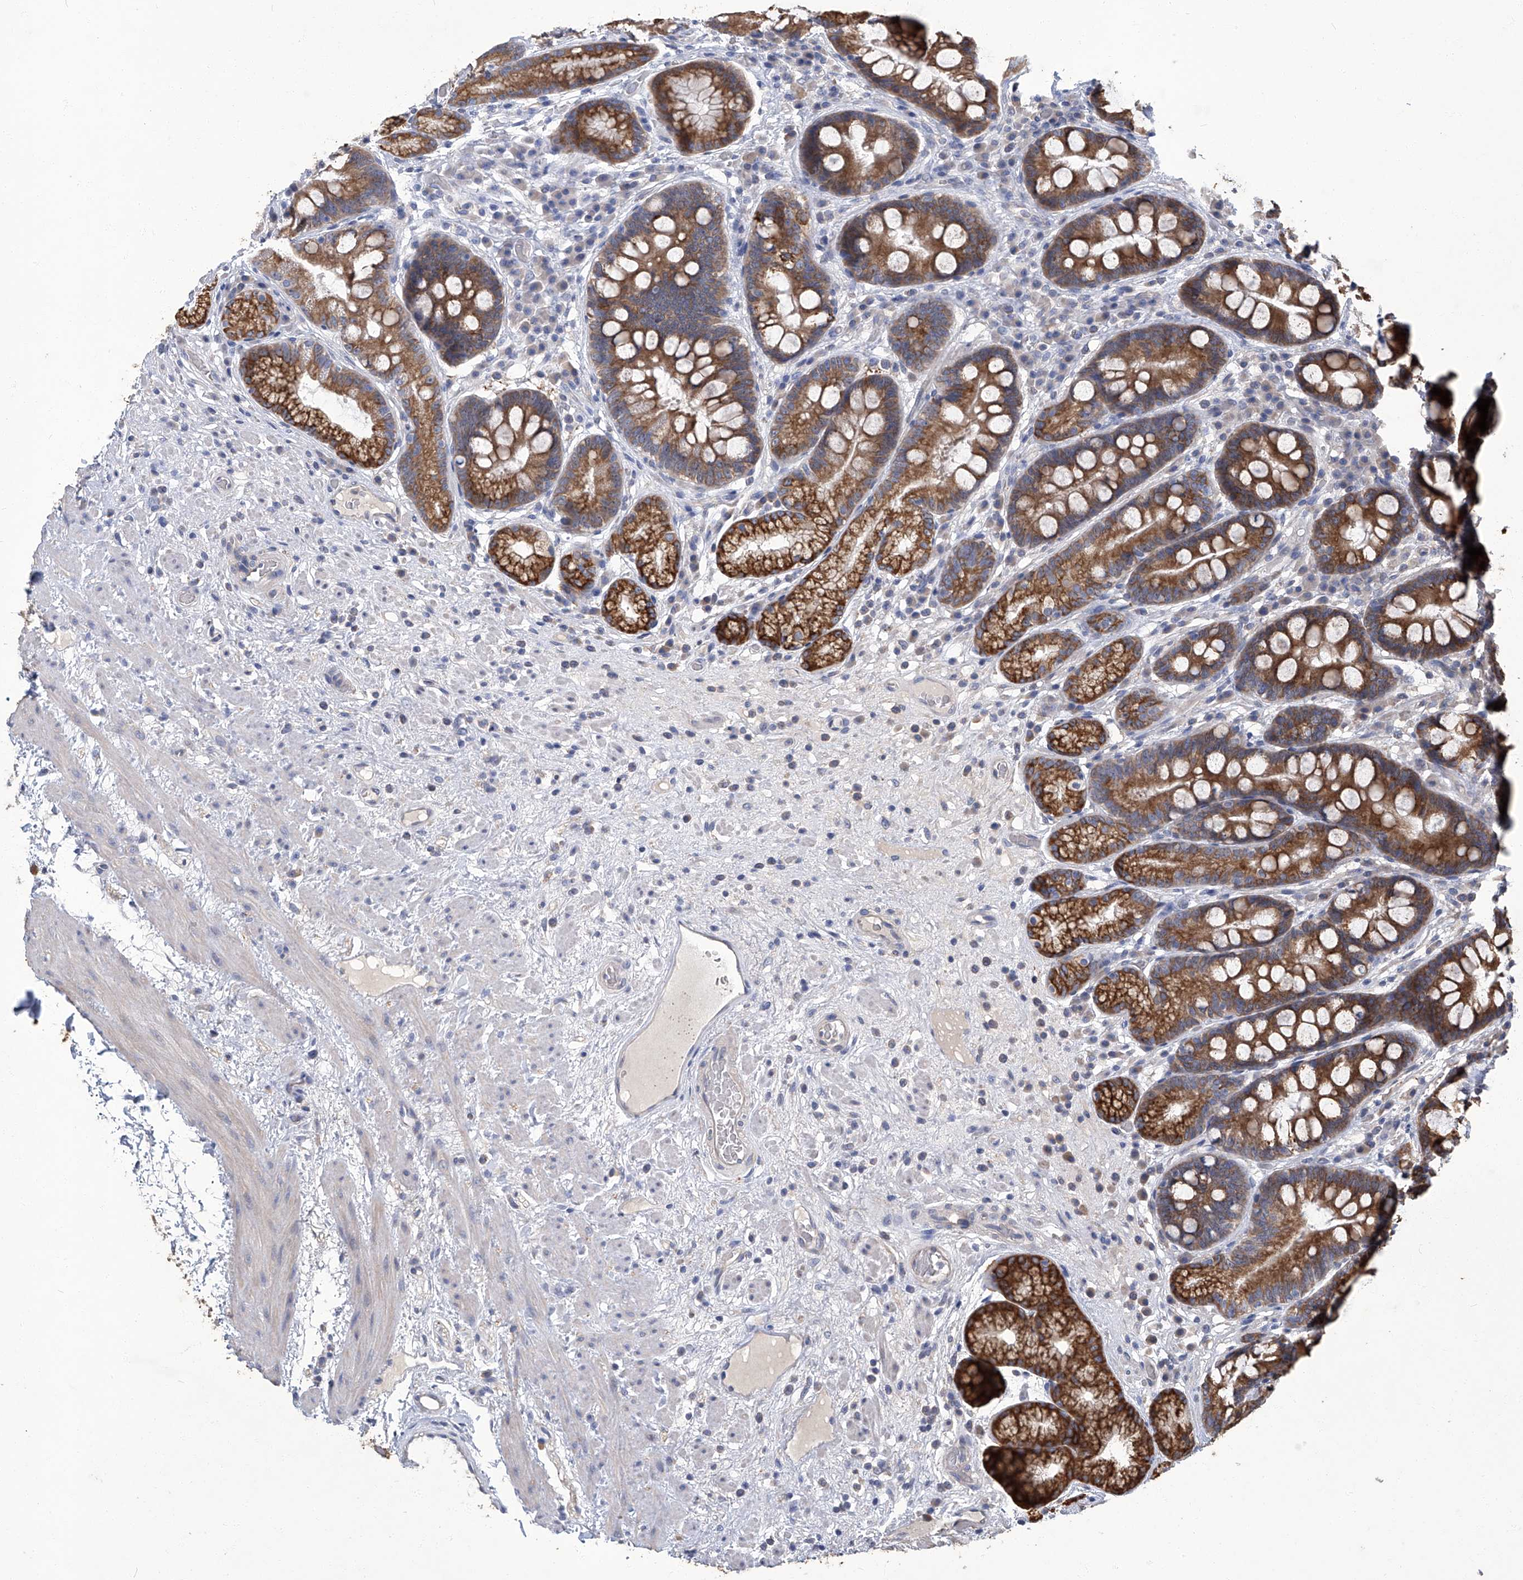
{"staining": {"intensity": "strong", "quantity": "25%-75%", "location": "cytoplasmic/membranous"}, "tissue": "stomach", "cell_type": "Glandular cells", "image_type": "normal", "snomed": [{"axis": "morphology", "description": "Normal tissue, NOS"}, {"axis": "topography", "description": "Stomach"}], "caption": "Immunohistochemical staining of unremarkable human stomach reveals high levels of strong cytoplasmic/membranous positivity in about 25%-75% of glandular cells.", "gene": "TGFBR1", "patient": {"sex": "male", "age": 57}}